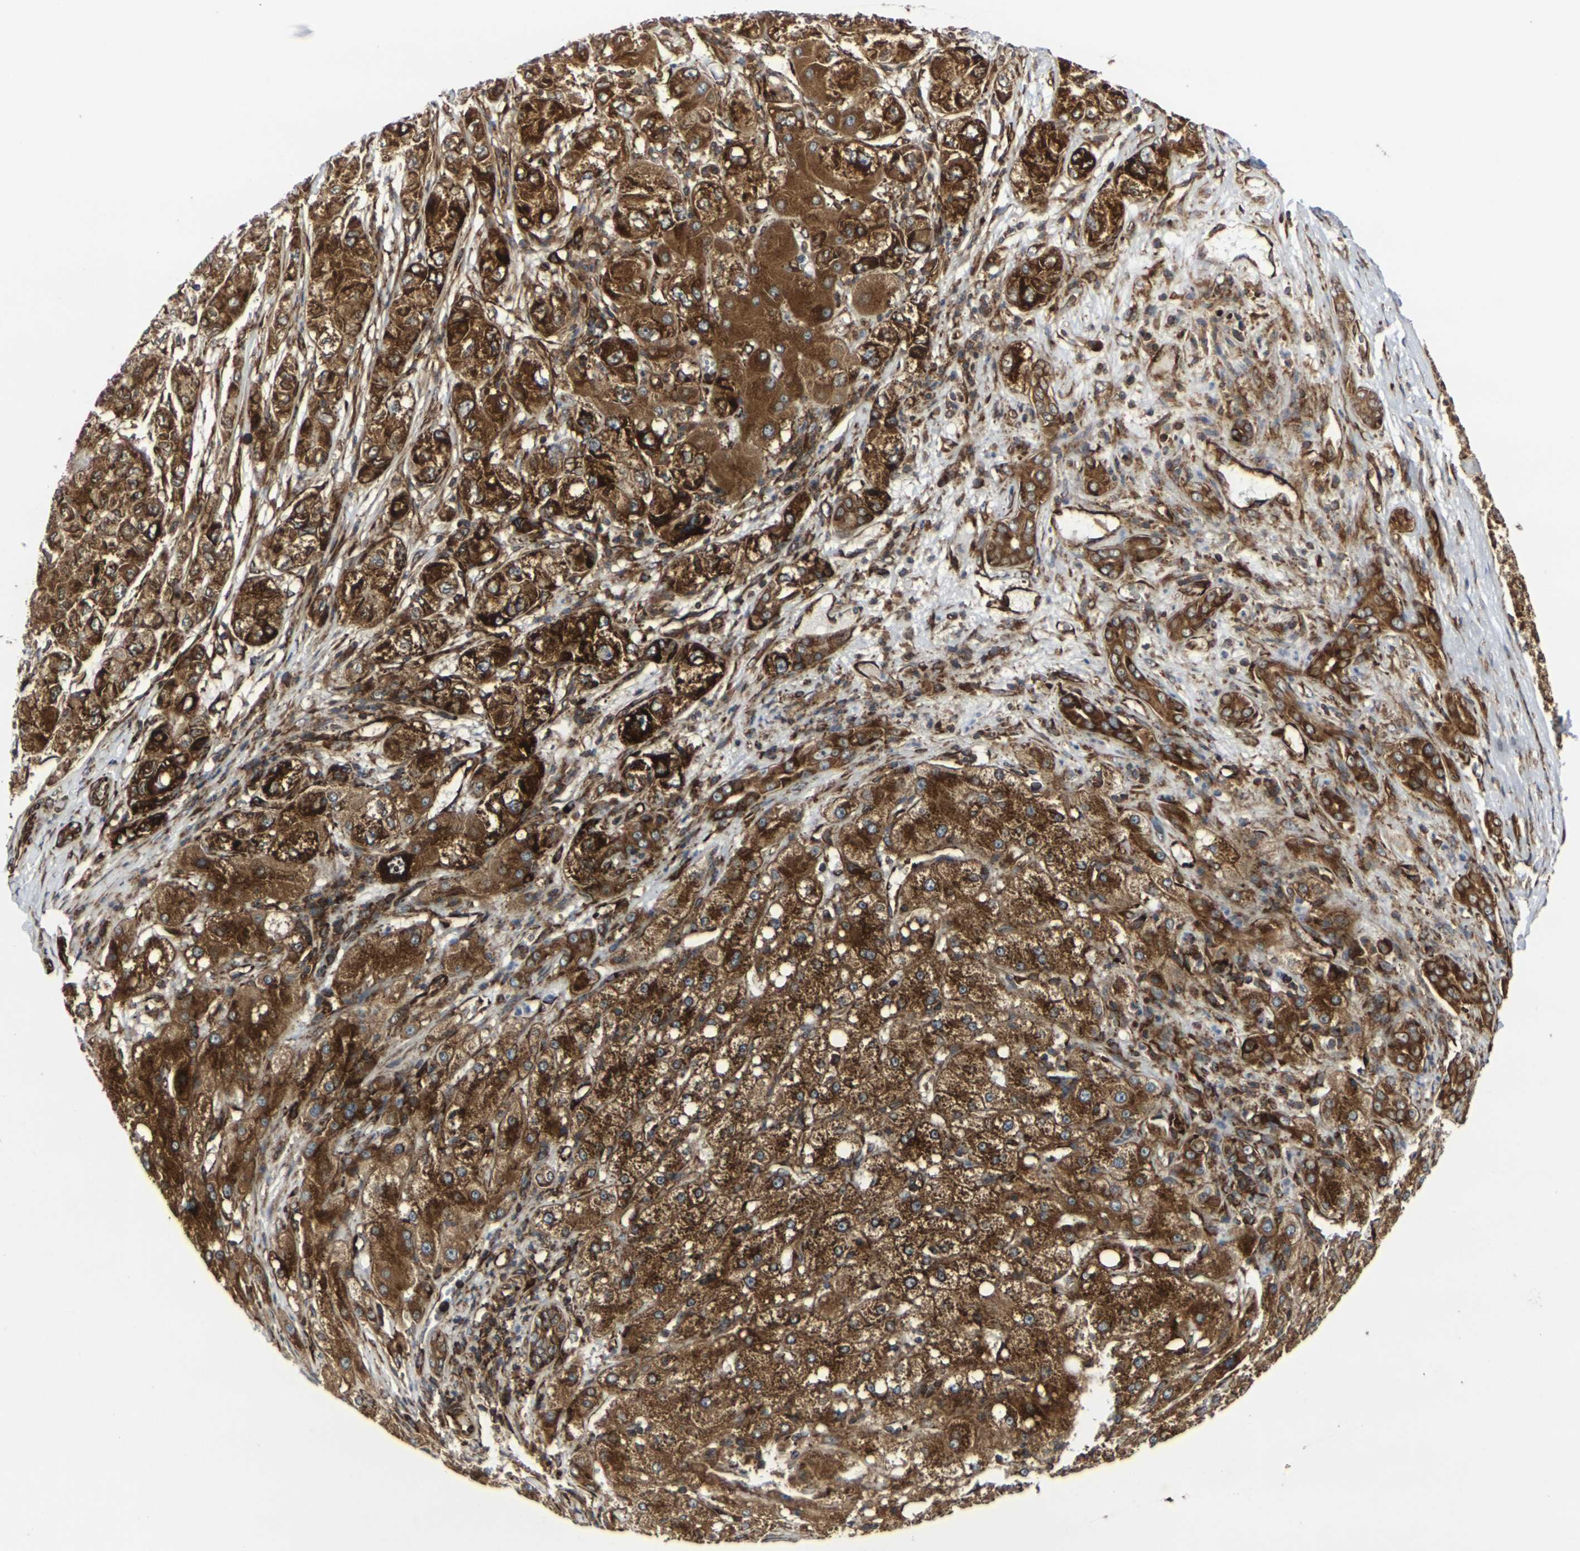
{"staining": {"intensity": "strong", "quantity": ">75%", "location": "cytoplasmic/membranous"}, "tissue": "liver cancer", "cell_type": "Tumor cells", "image_type": "cancer", "snomed": [{"axis": "morphology", "description": "Carcinoma, Hepatocellular, NOS"}, {"axis": "topography", "description": "Liver"}], "caption": "Liver cancer (hepatocellular carcinoma) stained for a protein (brown) shows strong cytoplasmic/membranous positive expression in about >75% of tumor cells.", "gene": "MARCHF2", "patient": {"sex": "male", "age": 80}}